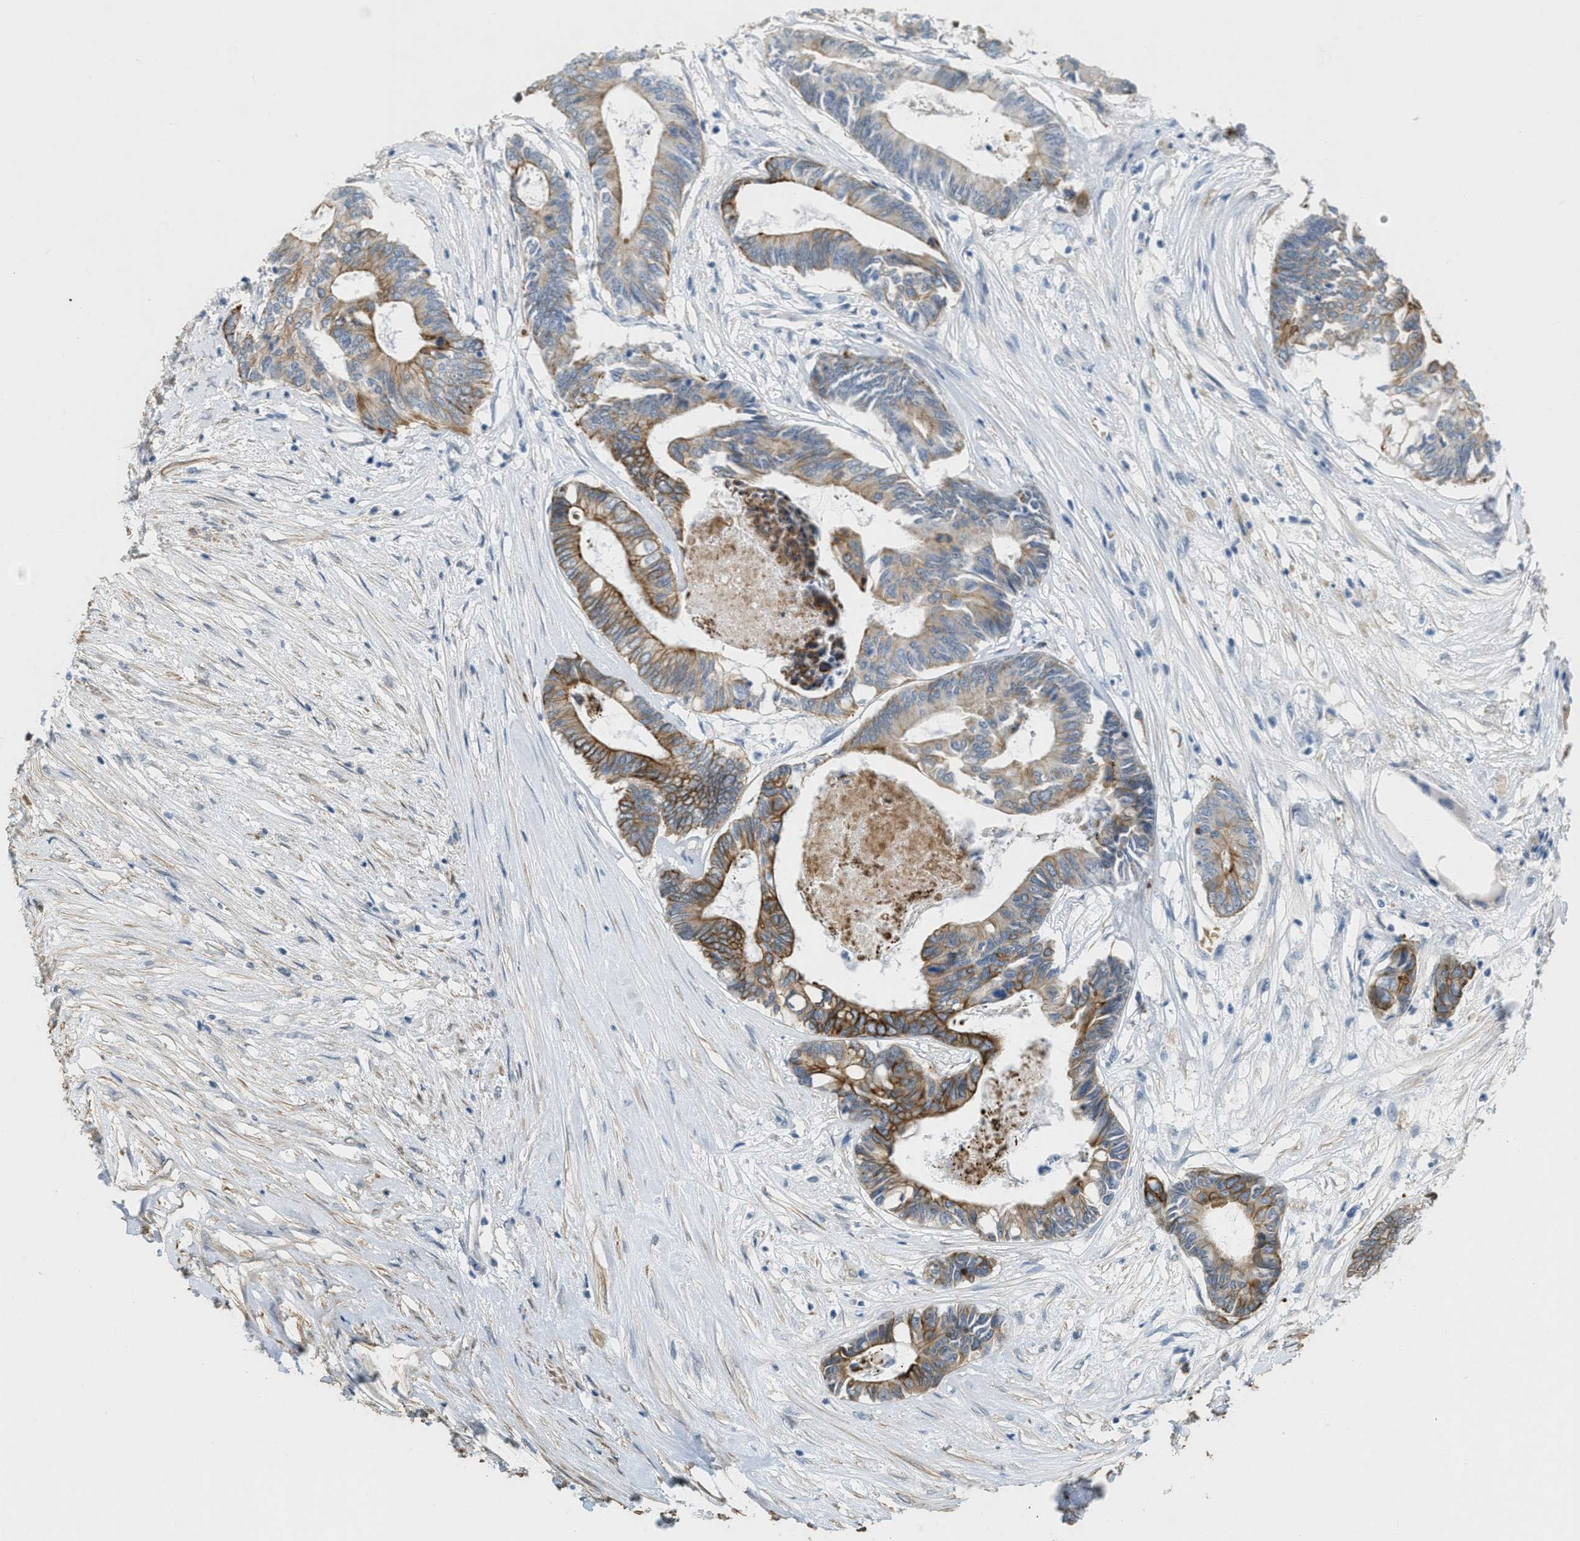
{"staining": {"intensity": "moderate", "quantity": "25%-75%", "location": "cytoplasmic/membranous"}, "tissue": "colorectal cancer", "cell_type": "Tumor cells", "image_type": "cancer", "snomed": [{"axis": "morphology", "description": "Adenocarcinoma, NOS"}, {"axis": "topography", "description": "Rectum"}], "caption": "Protein expression analysis of colorectal cancer (adenocarcinoma) shows moderate cytoplasmic/membranous staining in approximately 25%-75% of tumor cells.", "gene": "MRS2", "patient": {"sex": "male", "age": 63}}